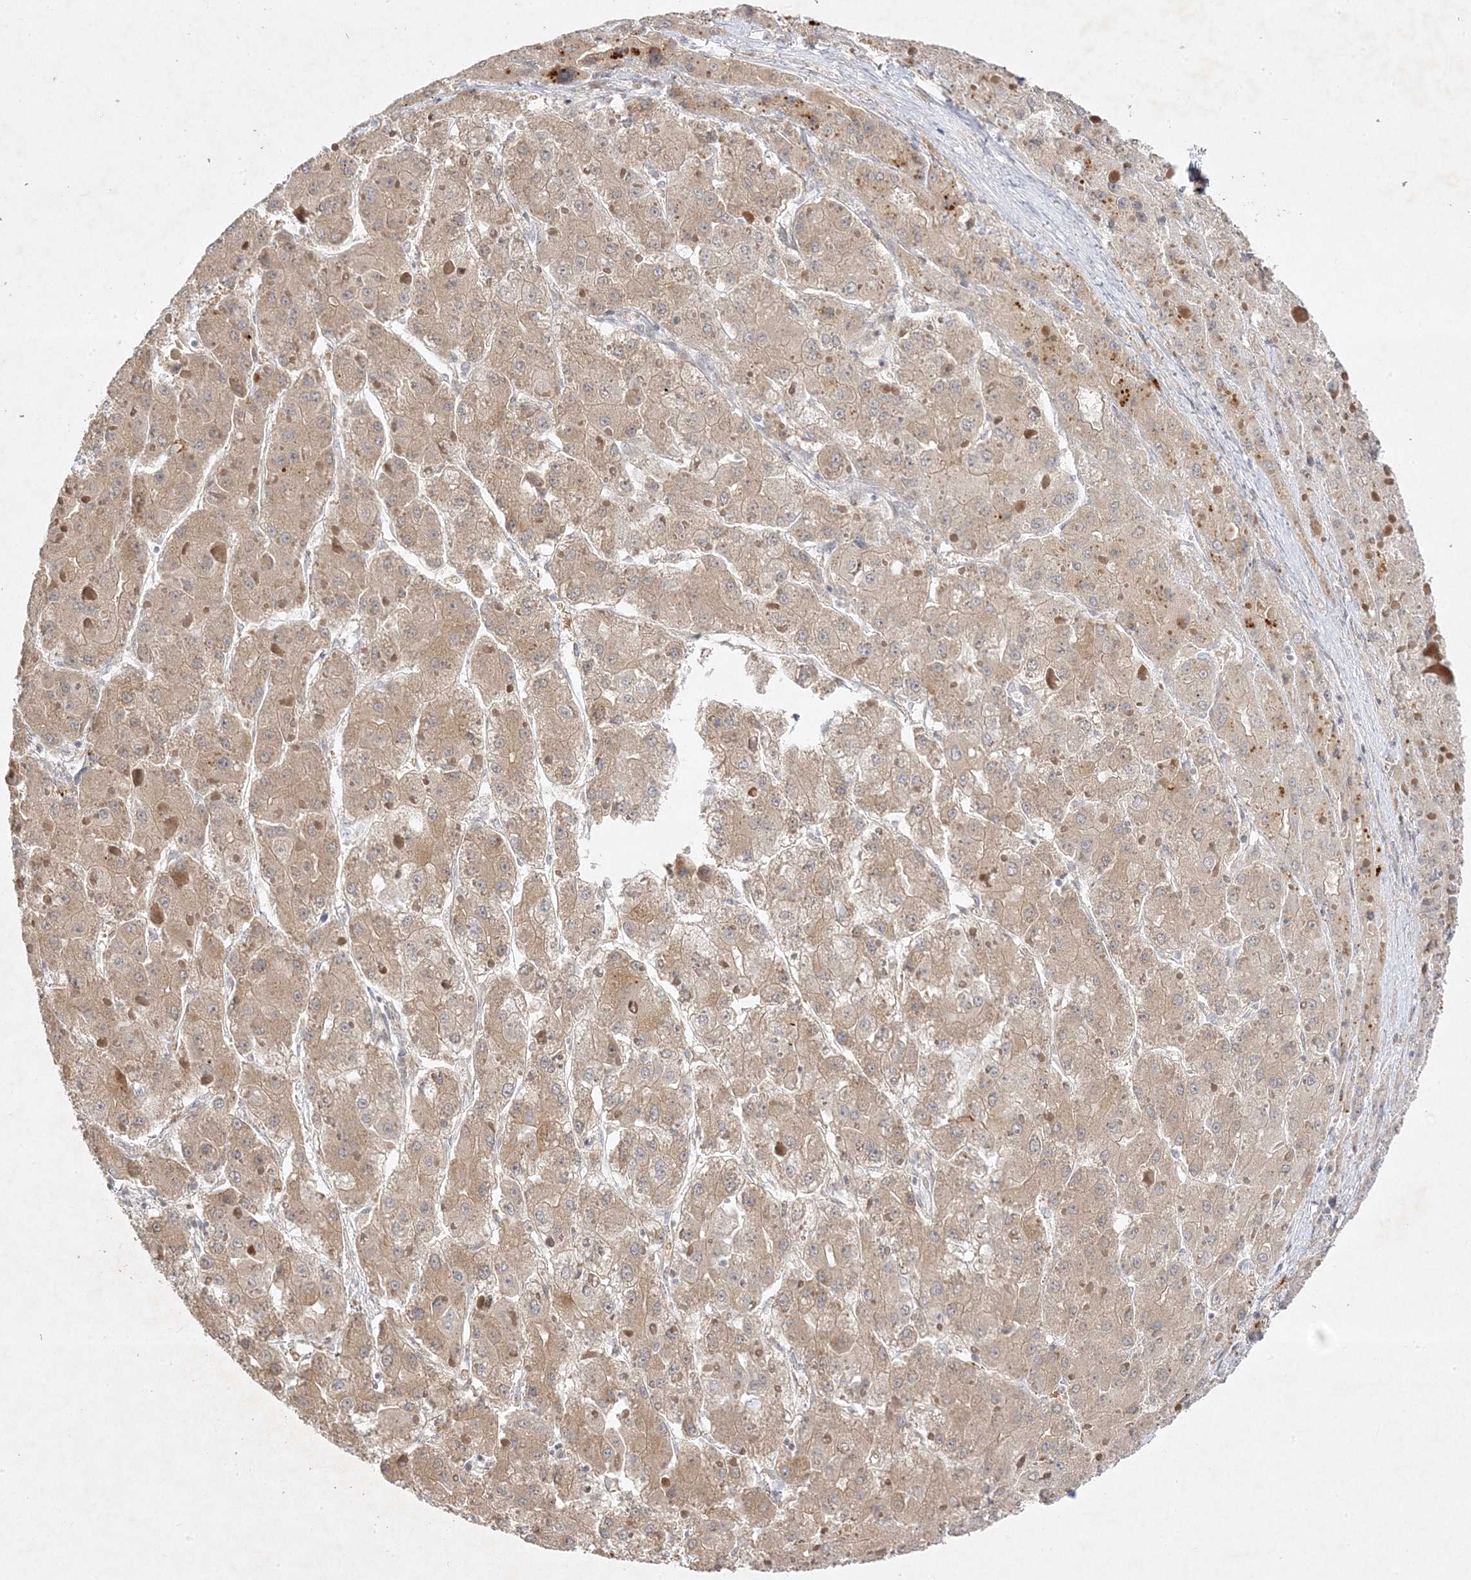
{"staining": {"intensity": "weak", "quantity": ">75%", "location": "cytoplasmic/membranous"}, "tissue": "liver cancer", "cell_type": "Tumor cells", "image_type": "cancer", "snomed": [{"axis": "morphology", "description": "Carcinoma, Hepatocellular, NOS"}, {"axis": "topography", "description": "Liver"}], "caption": "High-magnification brightfield microscopy of liver cancer (hepatocellular carcinoma) stained with DAB (brown) and counterstained with hematoxylin (blue). tumor cells exhibit weak cytoplasmic/membranous staining is identified in about>75% of cells.", "gene": "C2CD2", "patient": {"sex": "female", "age": 73}}